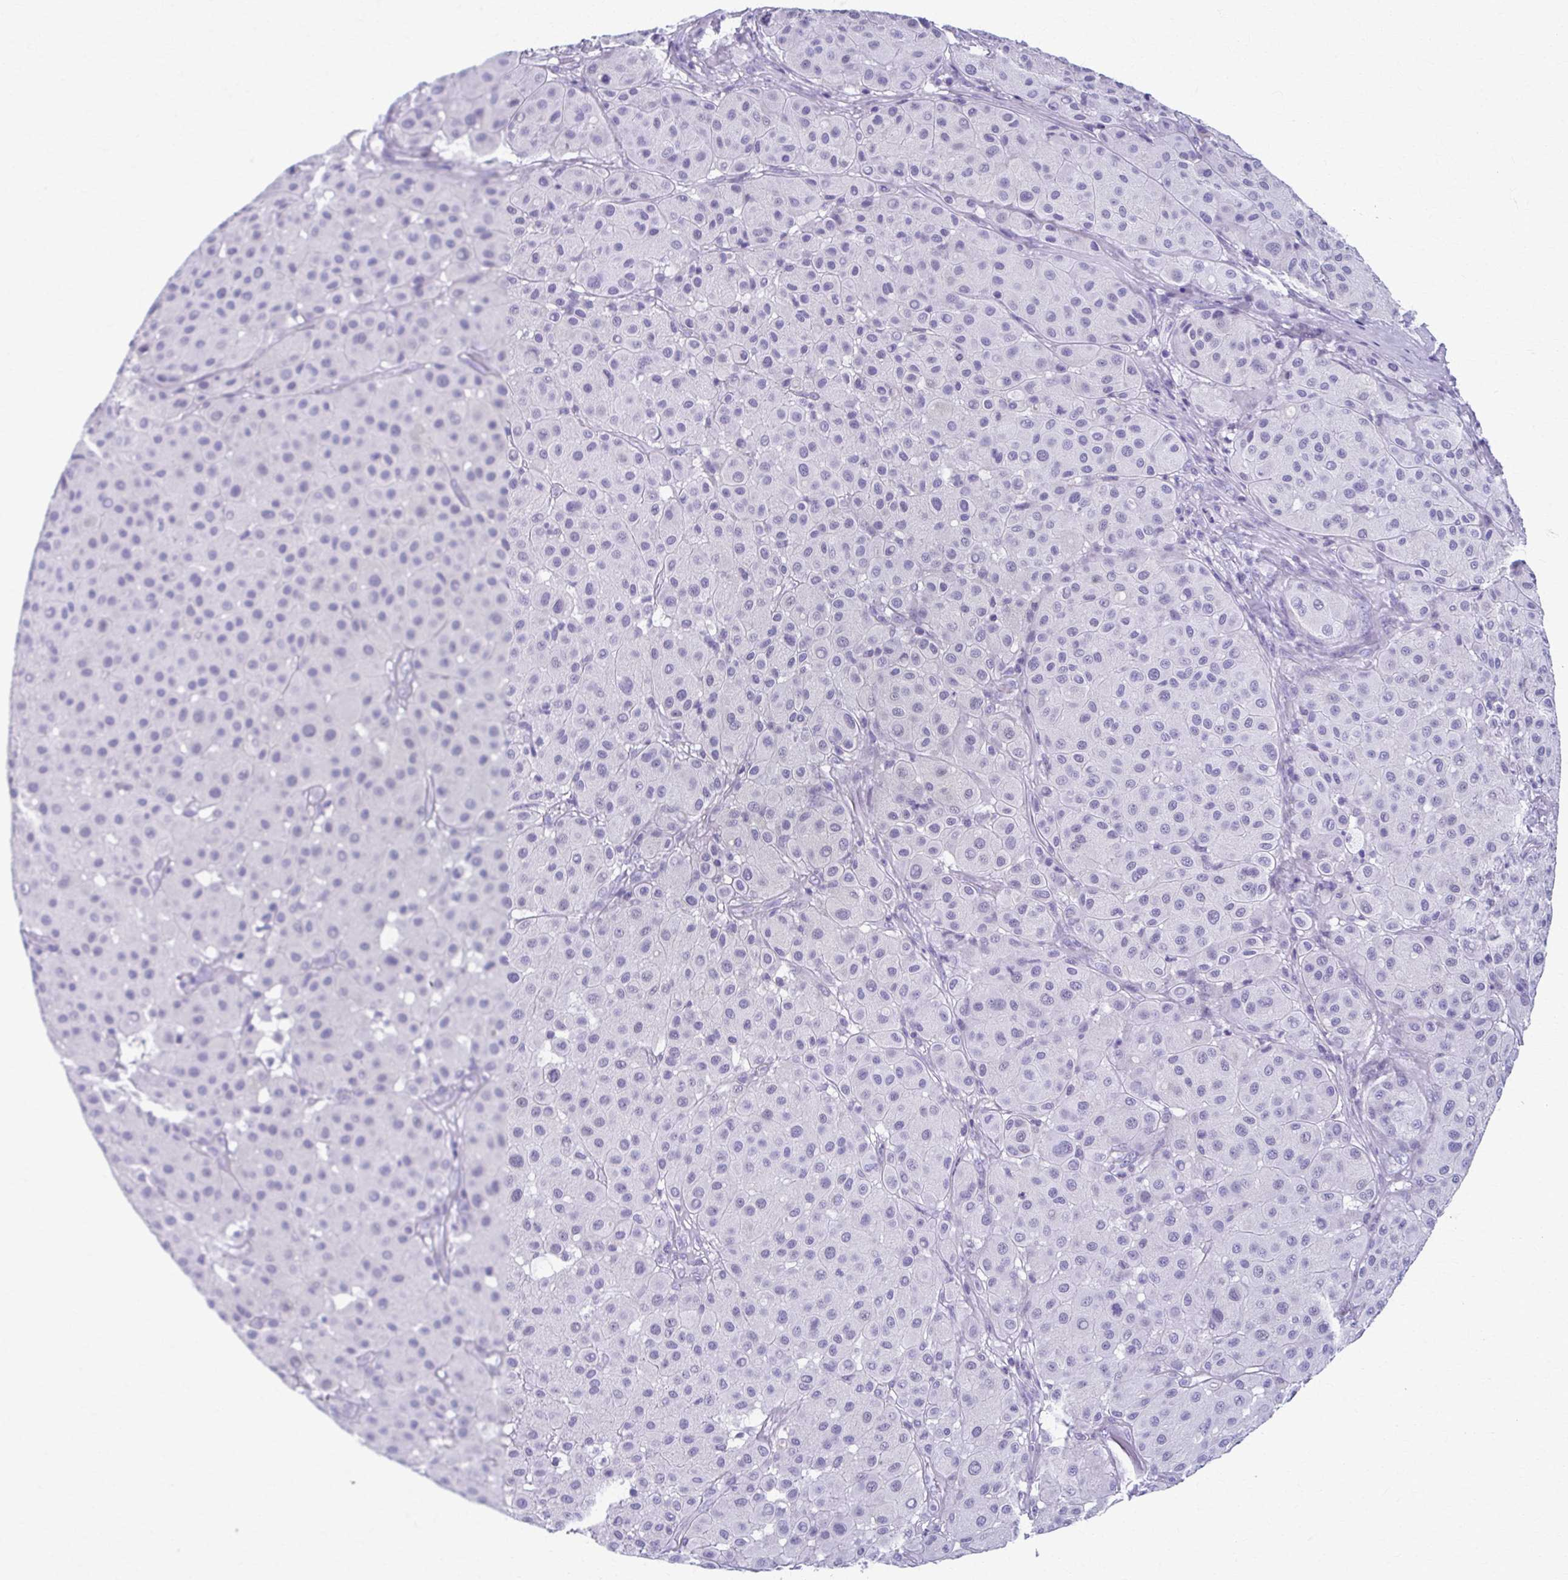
{"staining": {"intensity": "negative", "quantity": "none", "location": "none"}, "tissue": "melanoma", "cell_type": "Tumor cells", "image_type": "cancer", "snomed": [{"axis": "morphology", "description": "Malignant melanoma, Metastatic site"}, {"axis": "topography", "description": "Smooth muscle"}], "caption": "Tumor cells are negative for protein expression in human malignant melanoma (metastatic site).", "gene": "MPLKIP", "patient": {"sex": "male", "age": 41}}